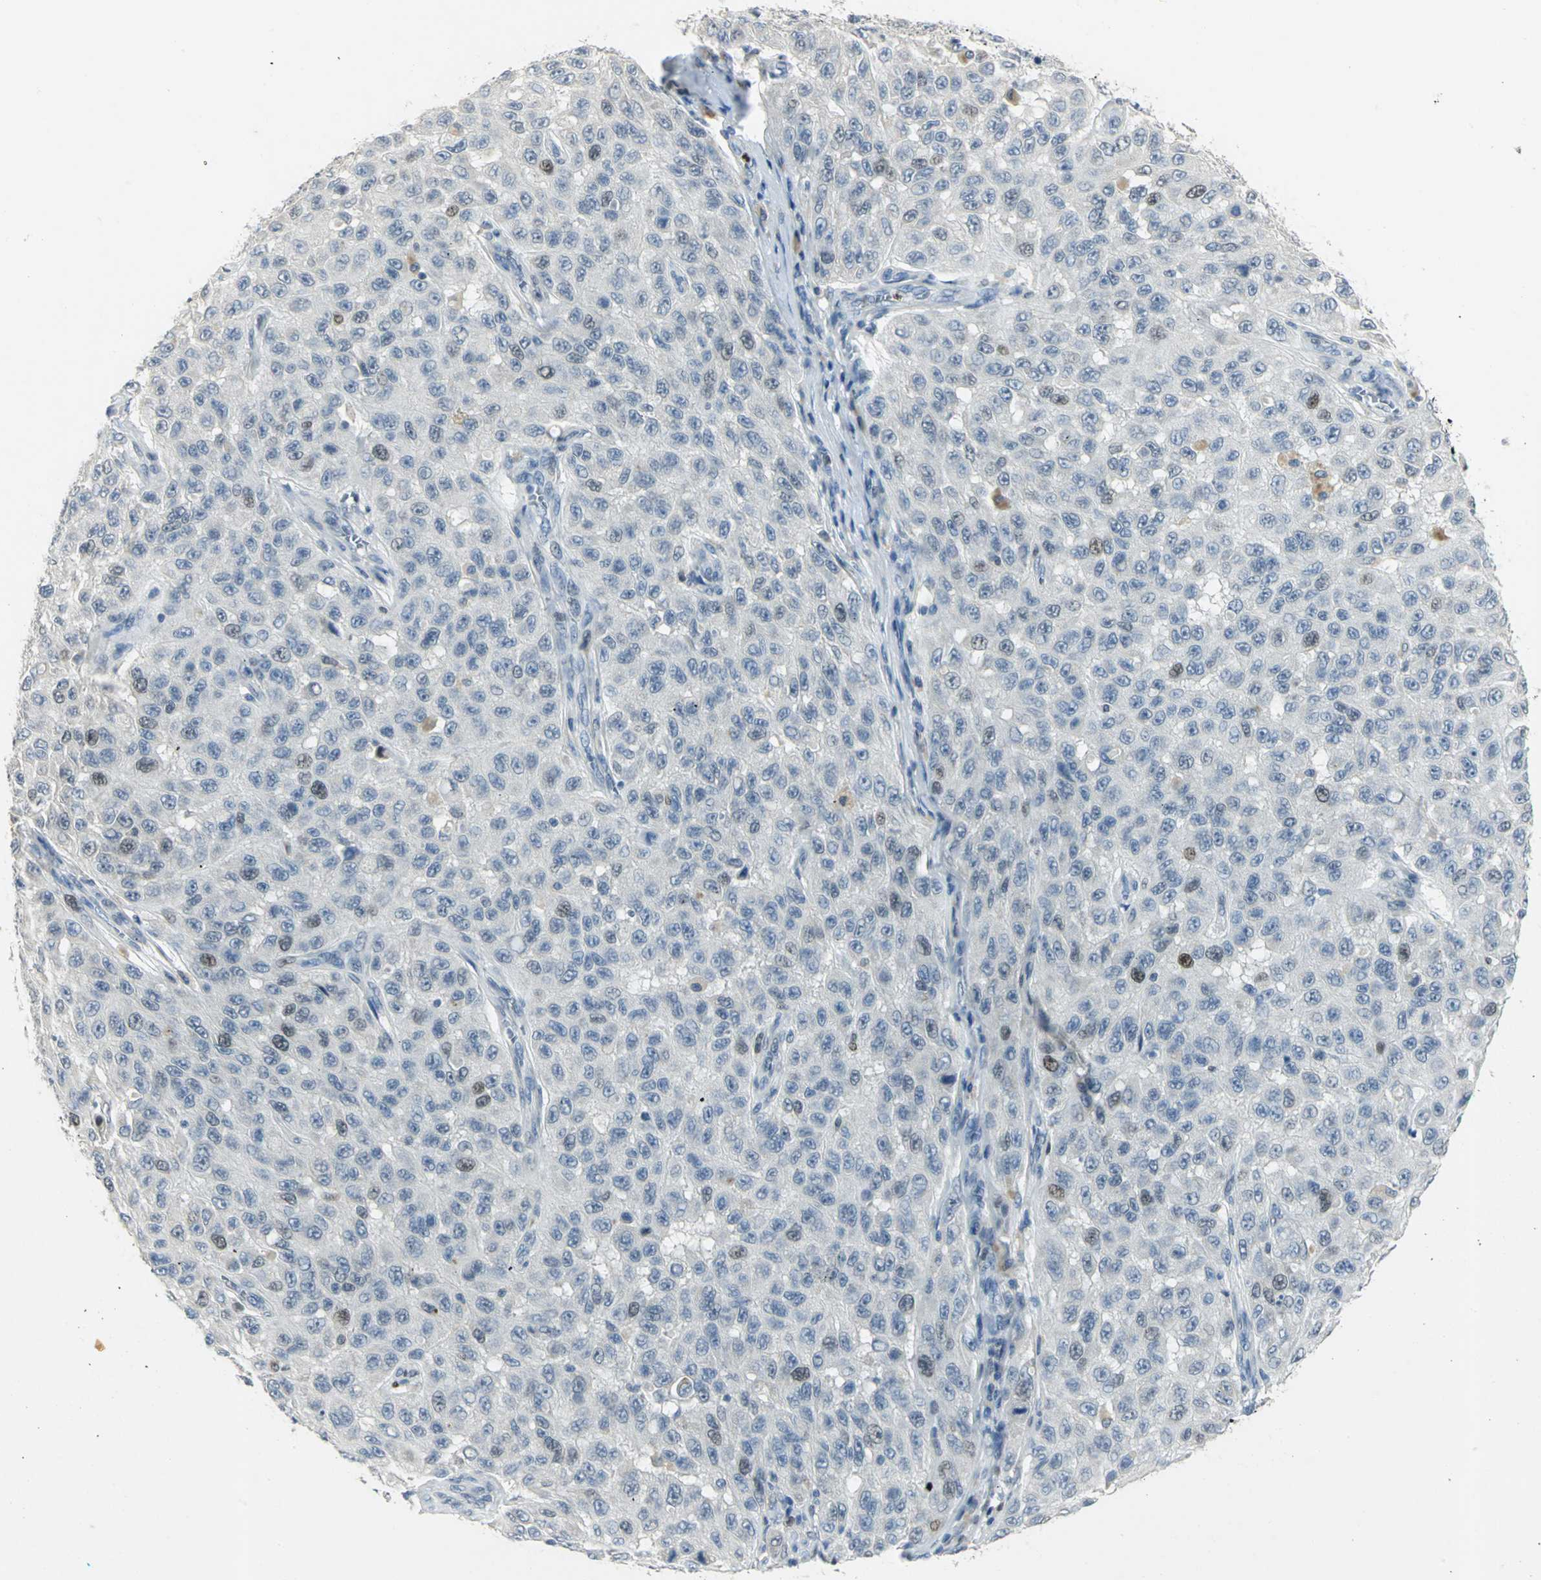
{"staining": {"intensity": "moderate", "quantity": "<25%", "location": "nuclear"}, "tissue": "melanoma", "cell_type": "Tumor cells", "image_type": "cancer", "snomed": [{"axis": "morphology", "description": "Malignant melanoma, NOS"}, {"axis": "topography", "description": "Skin"}], "caption": "Protein analysis of melanoma tissue displays moderate nuclear staining in about <25% of tumor cells.", "gene": "BCL6", "patient": {"sex": "male", "age": 30}}